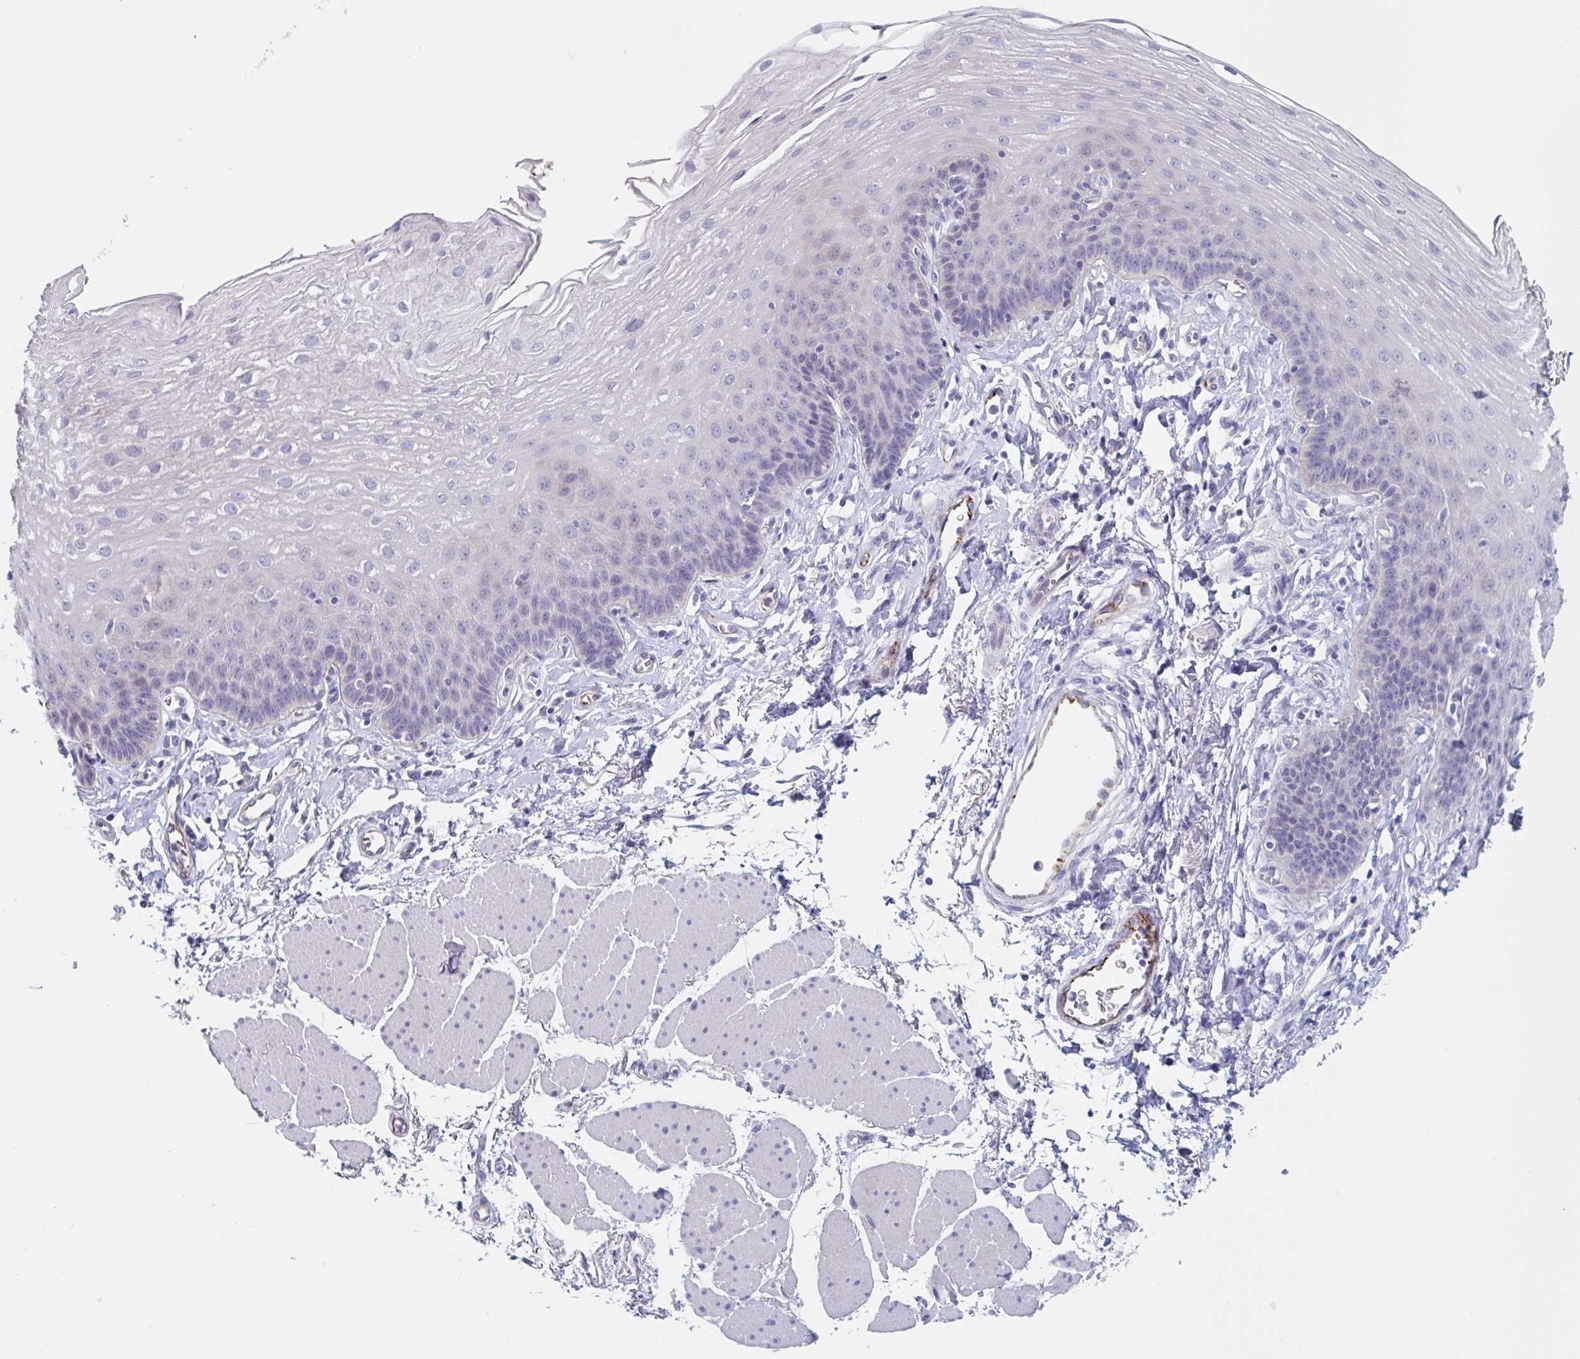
{"staining": {"intensity": "negative", "quantity": "none", "location": "none"}, "tissue": "esophagus", "cell_type": "Squamous epithelial cells", "image_type": "normal", "snomed": [{"axis": "morphology", "description": "Normal tissue, NOS"}, {"axis": "topography", "description": "Esophagus"}], "caption": "The IHC micrograph has no significant positivity in squamous epithelial cells of esophagus. Brightfield microscopy of immunohistochemistry stained with DAB (3,3'-diaminobenzidine) (brown) and hematoxylin (blue), captured at high magnification.", "gene": "ABHD16A", "patient": {"sex": "female", "age": 81}}